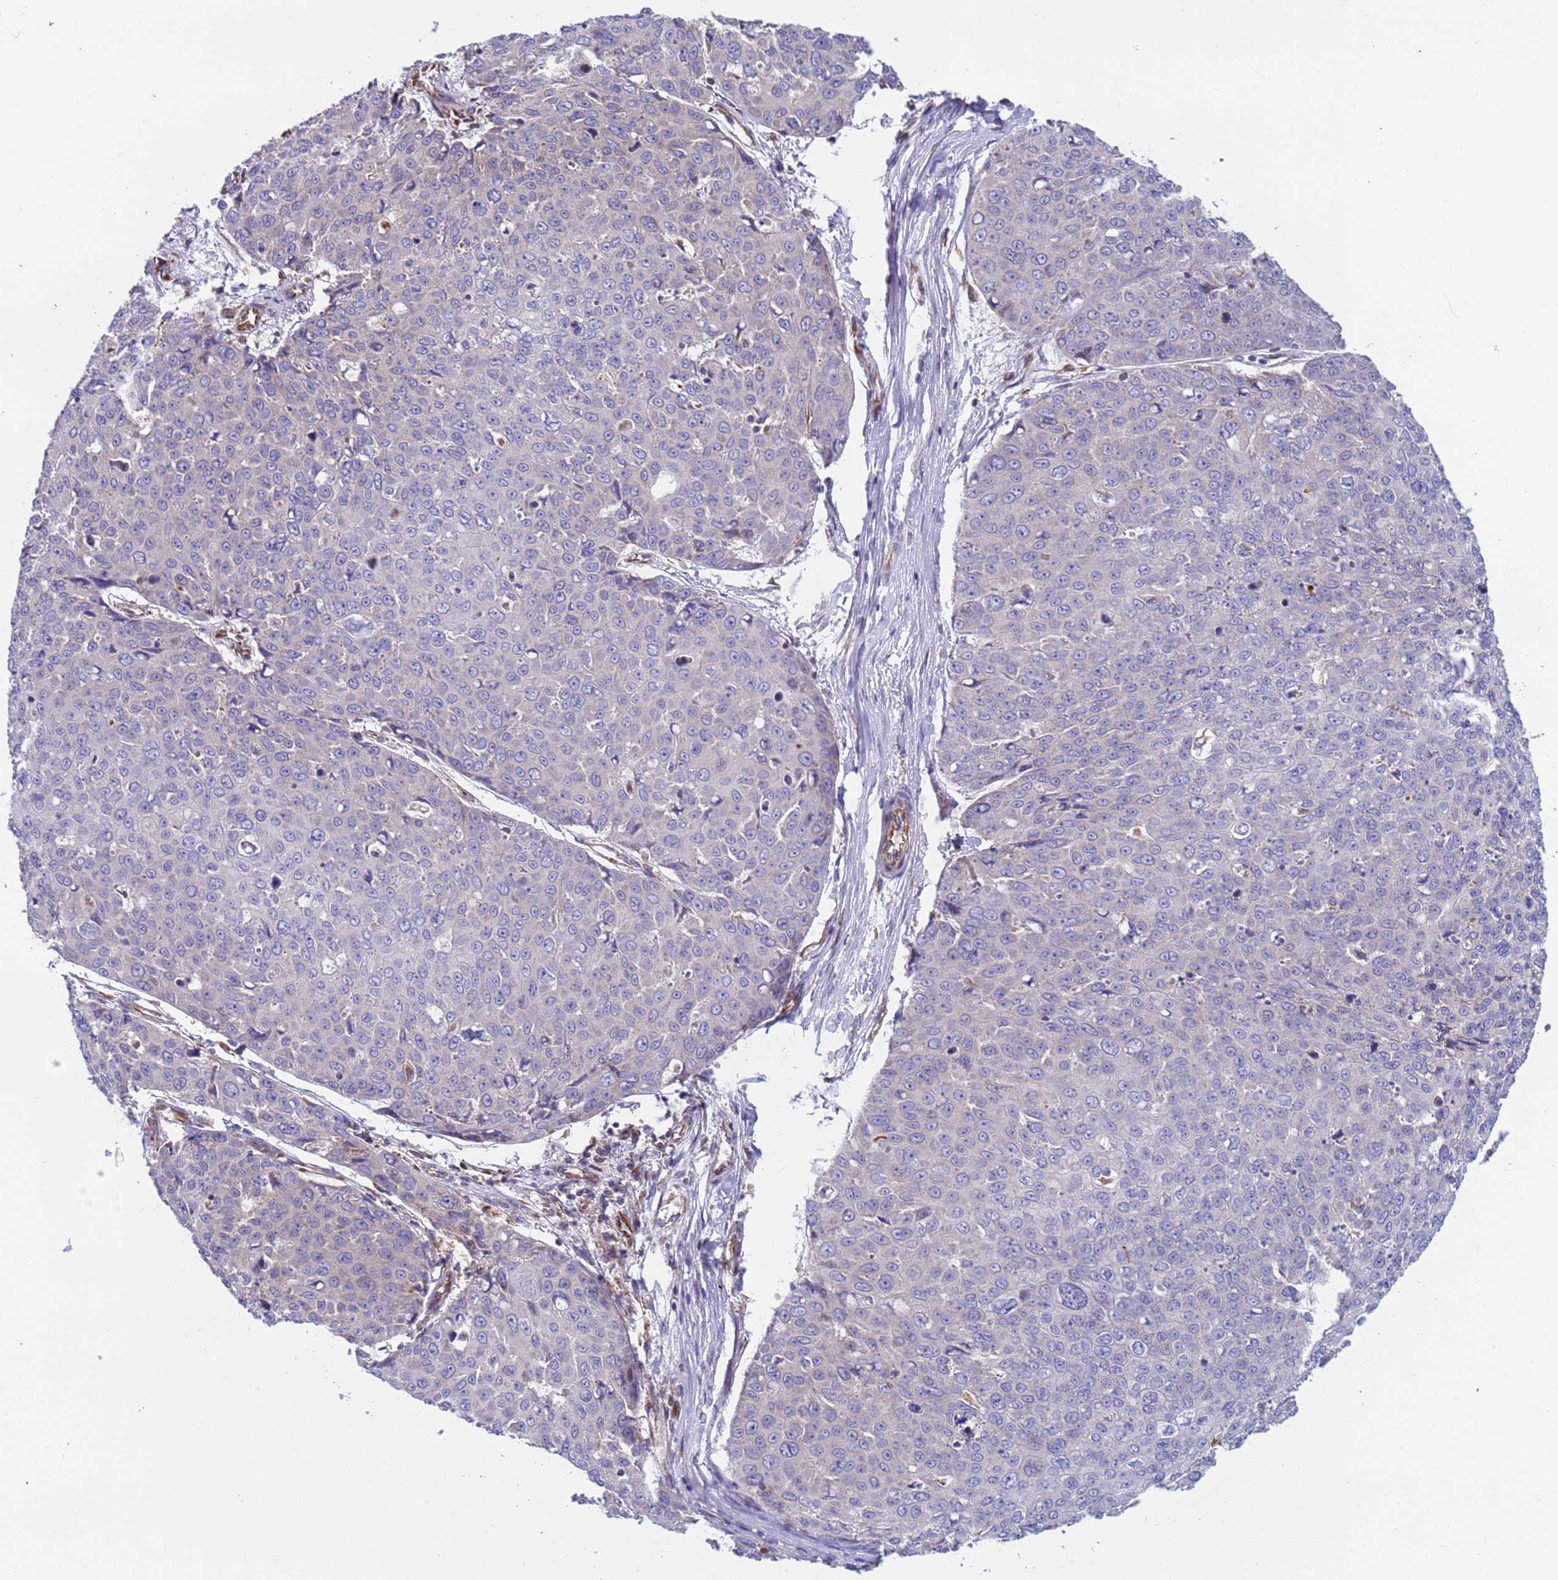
{"staining": {"intensity": "negative", "quantity": "none", "location": "none"}, "tissue": "skin cancer", "cell_type": "Tumor cells", "image_type": "cancer", "snomed": [{"axis": "morphology", "description": "Squamous cell carcinoma, NOS"}, {"axis": "topography", "description": "Skin"}], "caption": "Immunohistochemical staining of skin squamous cell carcinoma reveals no significant expression in tumor cells.", "gene": "NUDT12", "patient": {"sex": "male", "age": 71}}